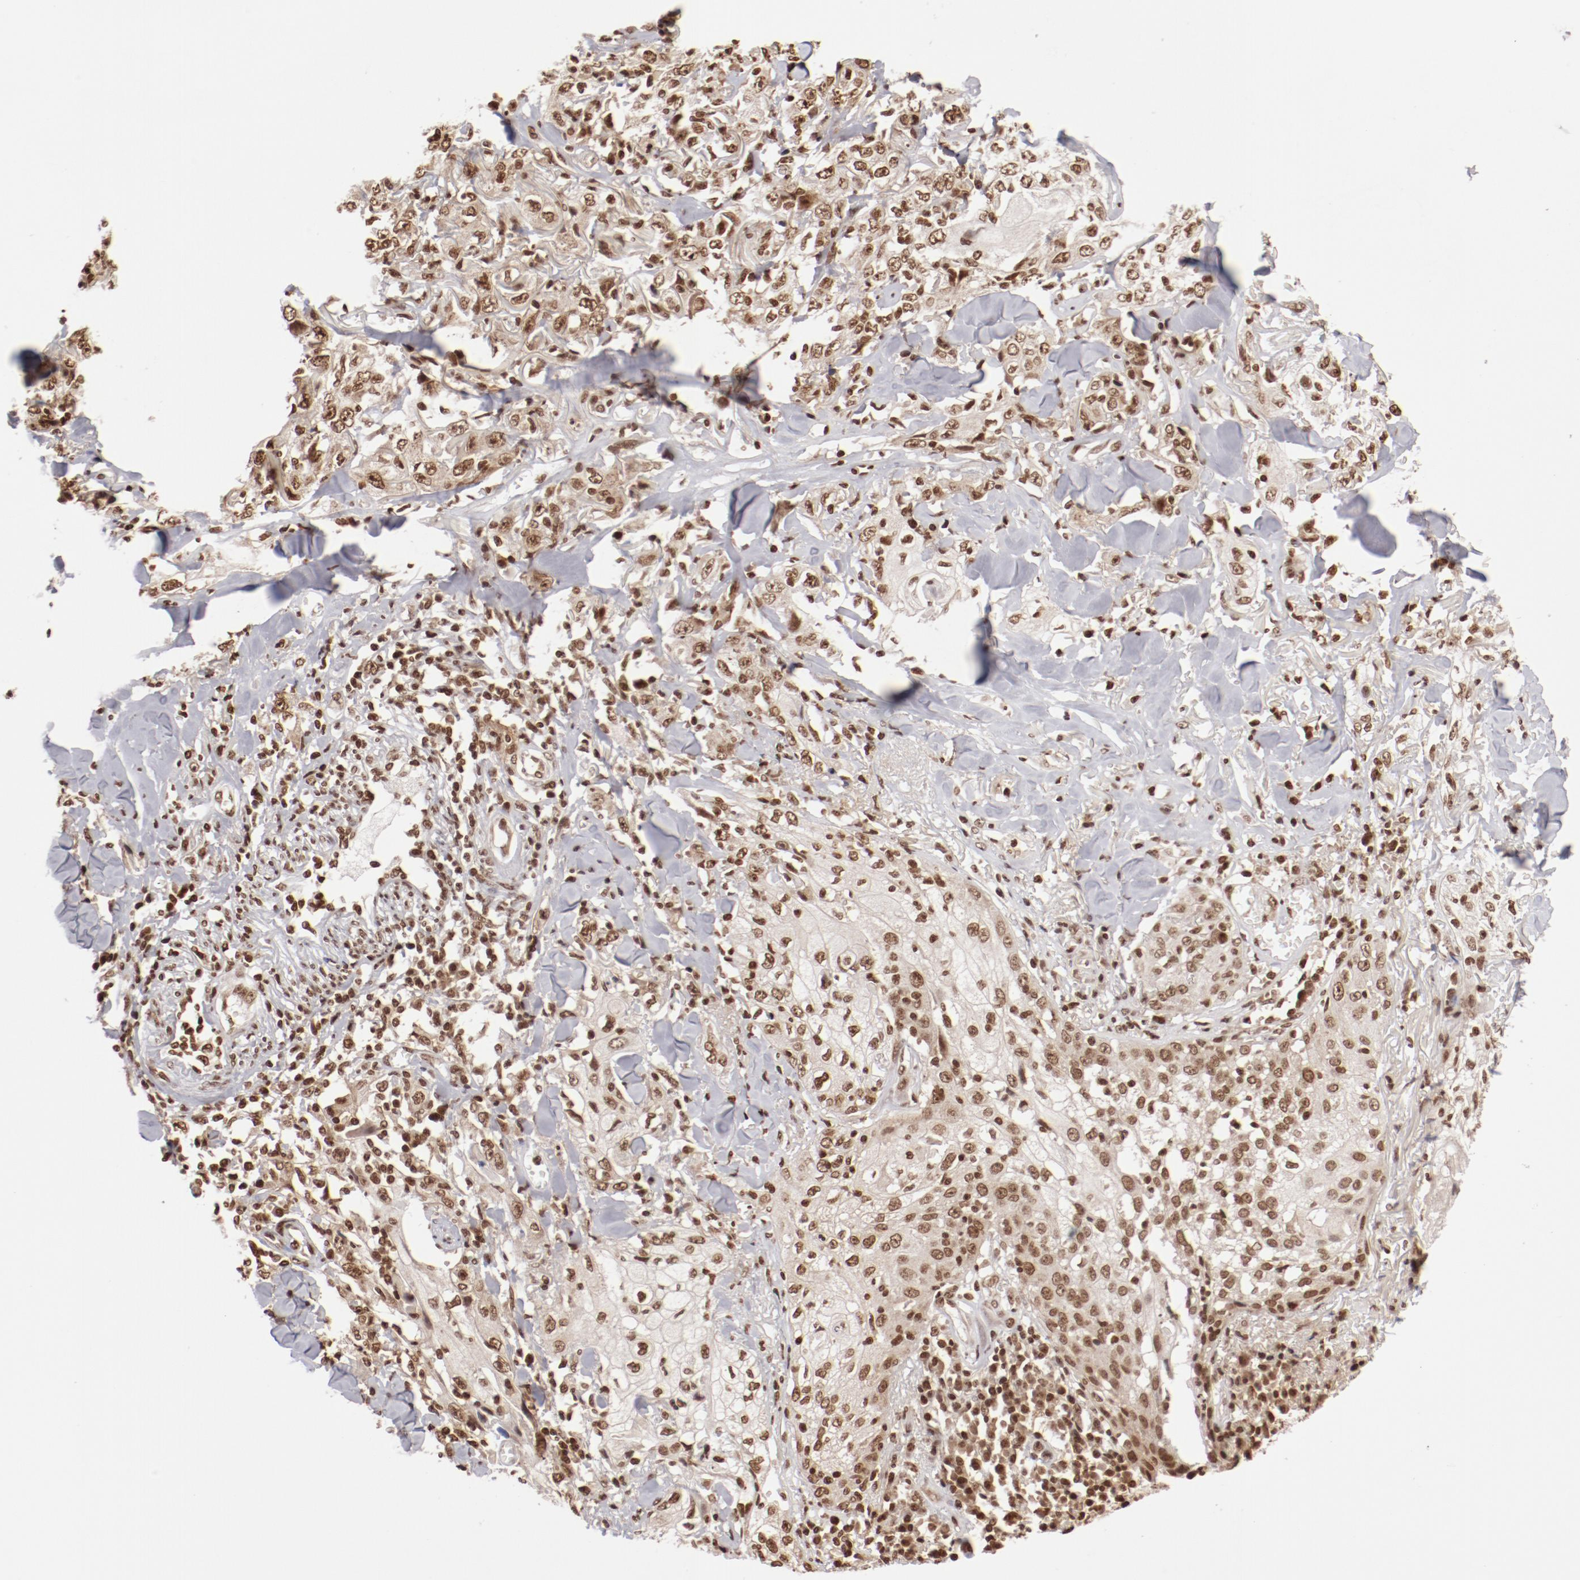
{"staining": {"intensity": "moderate", "quantity": ">75%", "location": "nuclear"}, "tissue": "skin cancer", "cell_type": "Tumor cells", "image_type": "cancer", "snomed": [{"axis": "morphology", "description": "Squamous cell carcinoma, NOS"}, {"axis": "topography", "description": "Skin"}], "caption": "This photomicrograph exhibits skin cancer (squamous cell carcinoma) stained with immunohistochemistry (IHC) to label a protein in brown. The nuclear of tumor cells show moderate positivity for the protein. Nuclei are counter-stained blue.", "gene": "ABL2", "patient": {"sex": "male", "age": 65}}